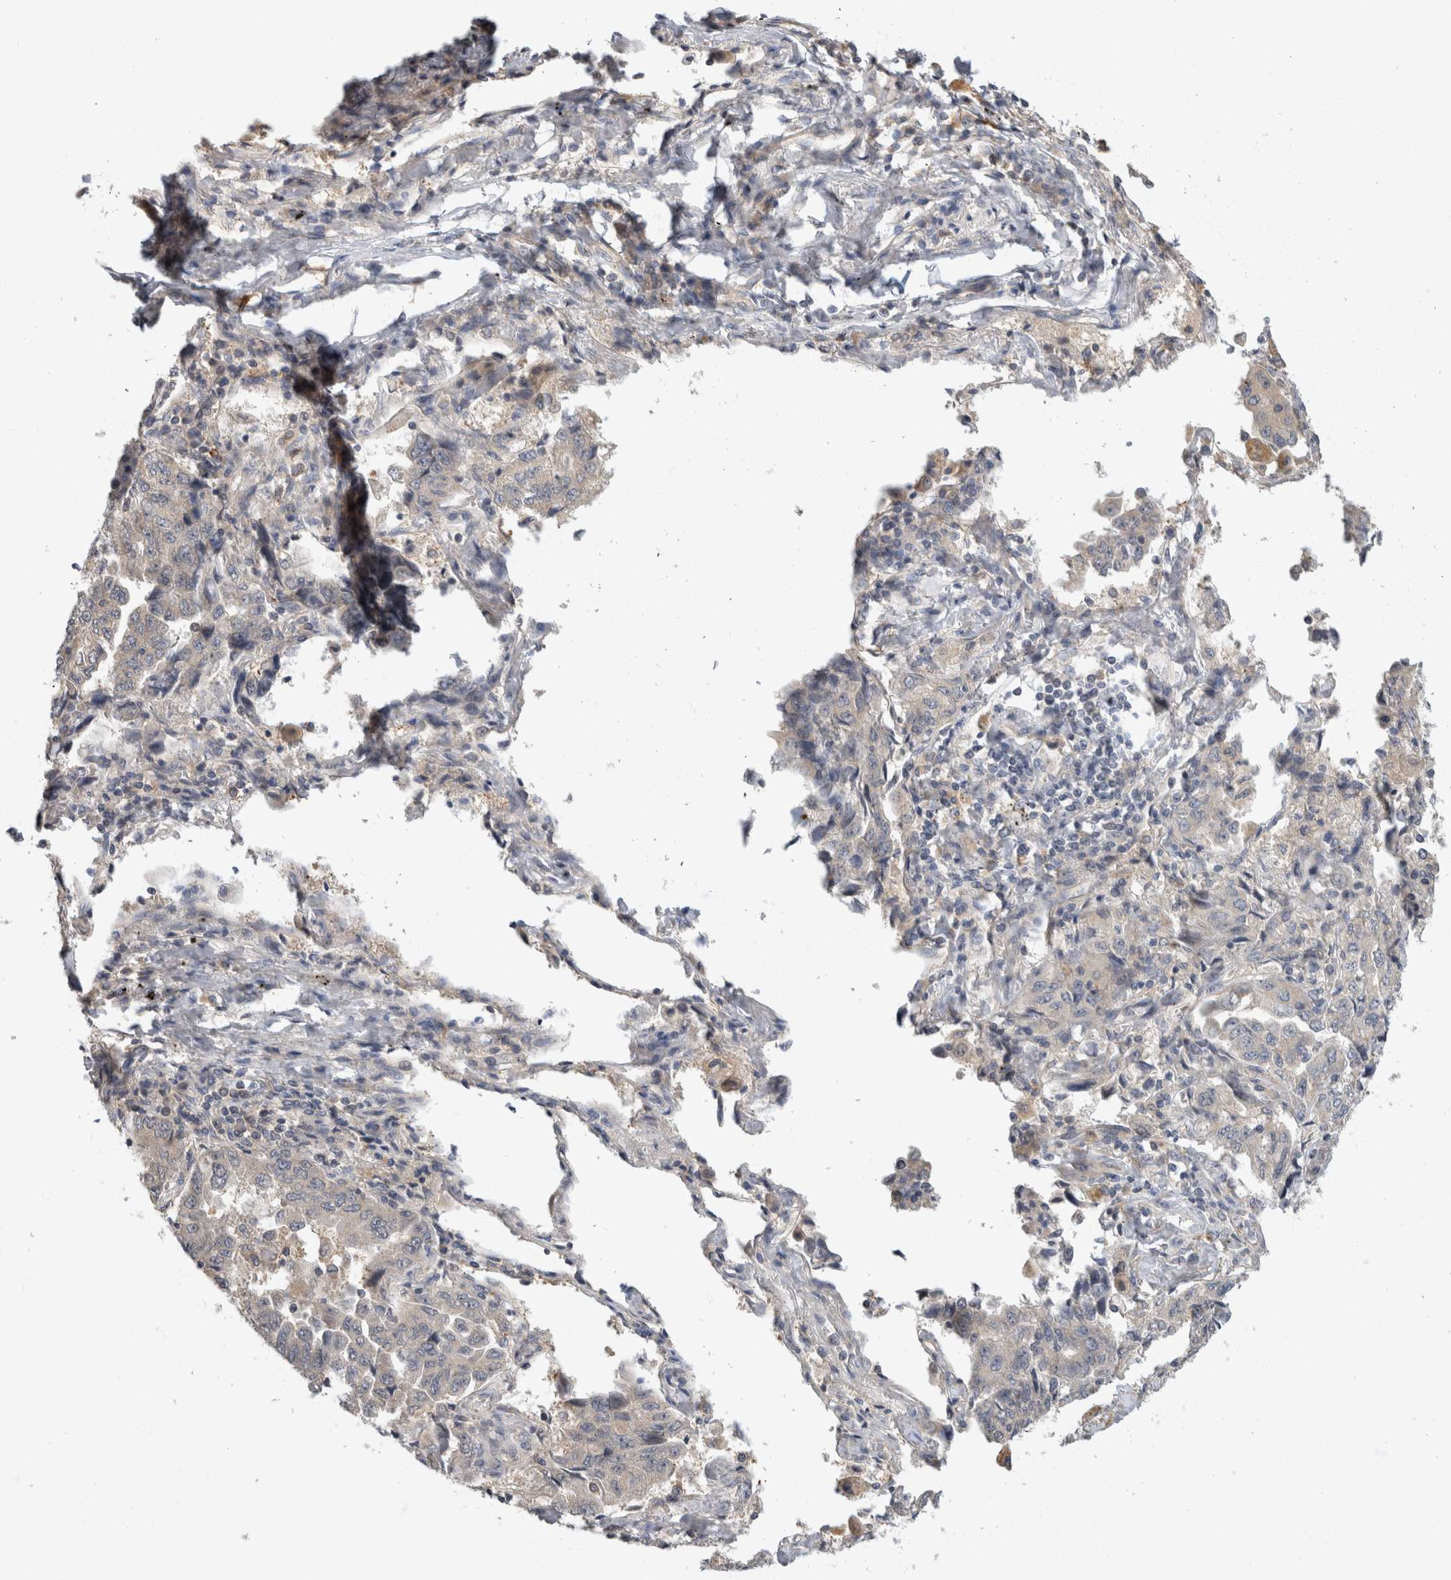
{"staining": {"intensity": "negative", "quantity": "none", "location": "none"}, "tissue": "lung cancer", "cell_type": "Tumor cells", "image_type": "cancer", "snomed": [{"axis": "morphology", "description": "Adenocarcinoma, NOS"}, {"axis": "topography", "description": "Lung"}], "caption": "The micrograph shows no staining of tumor cells in lung cancer.", "gene": "PGM1", "patient": {"sex": "female", "age": 51}}